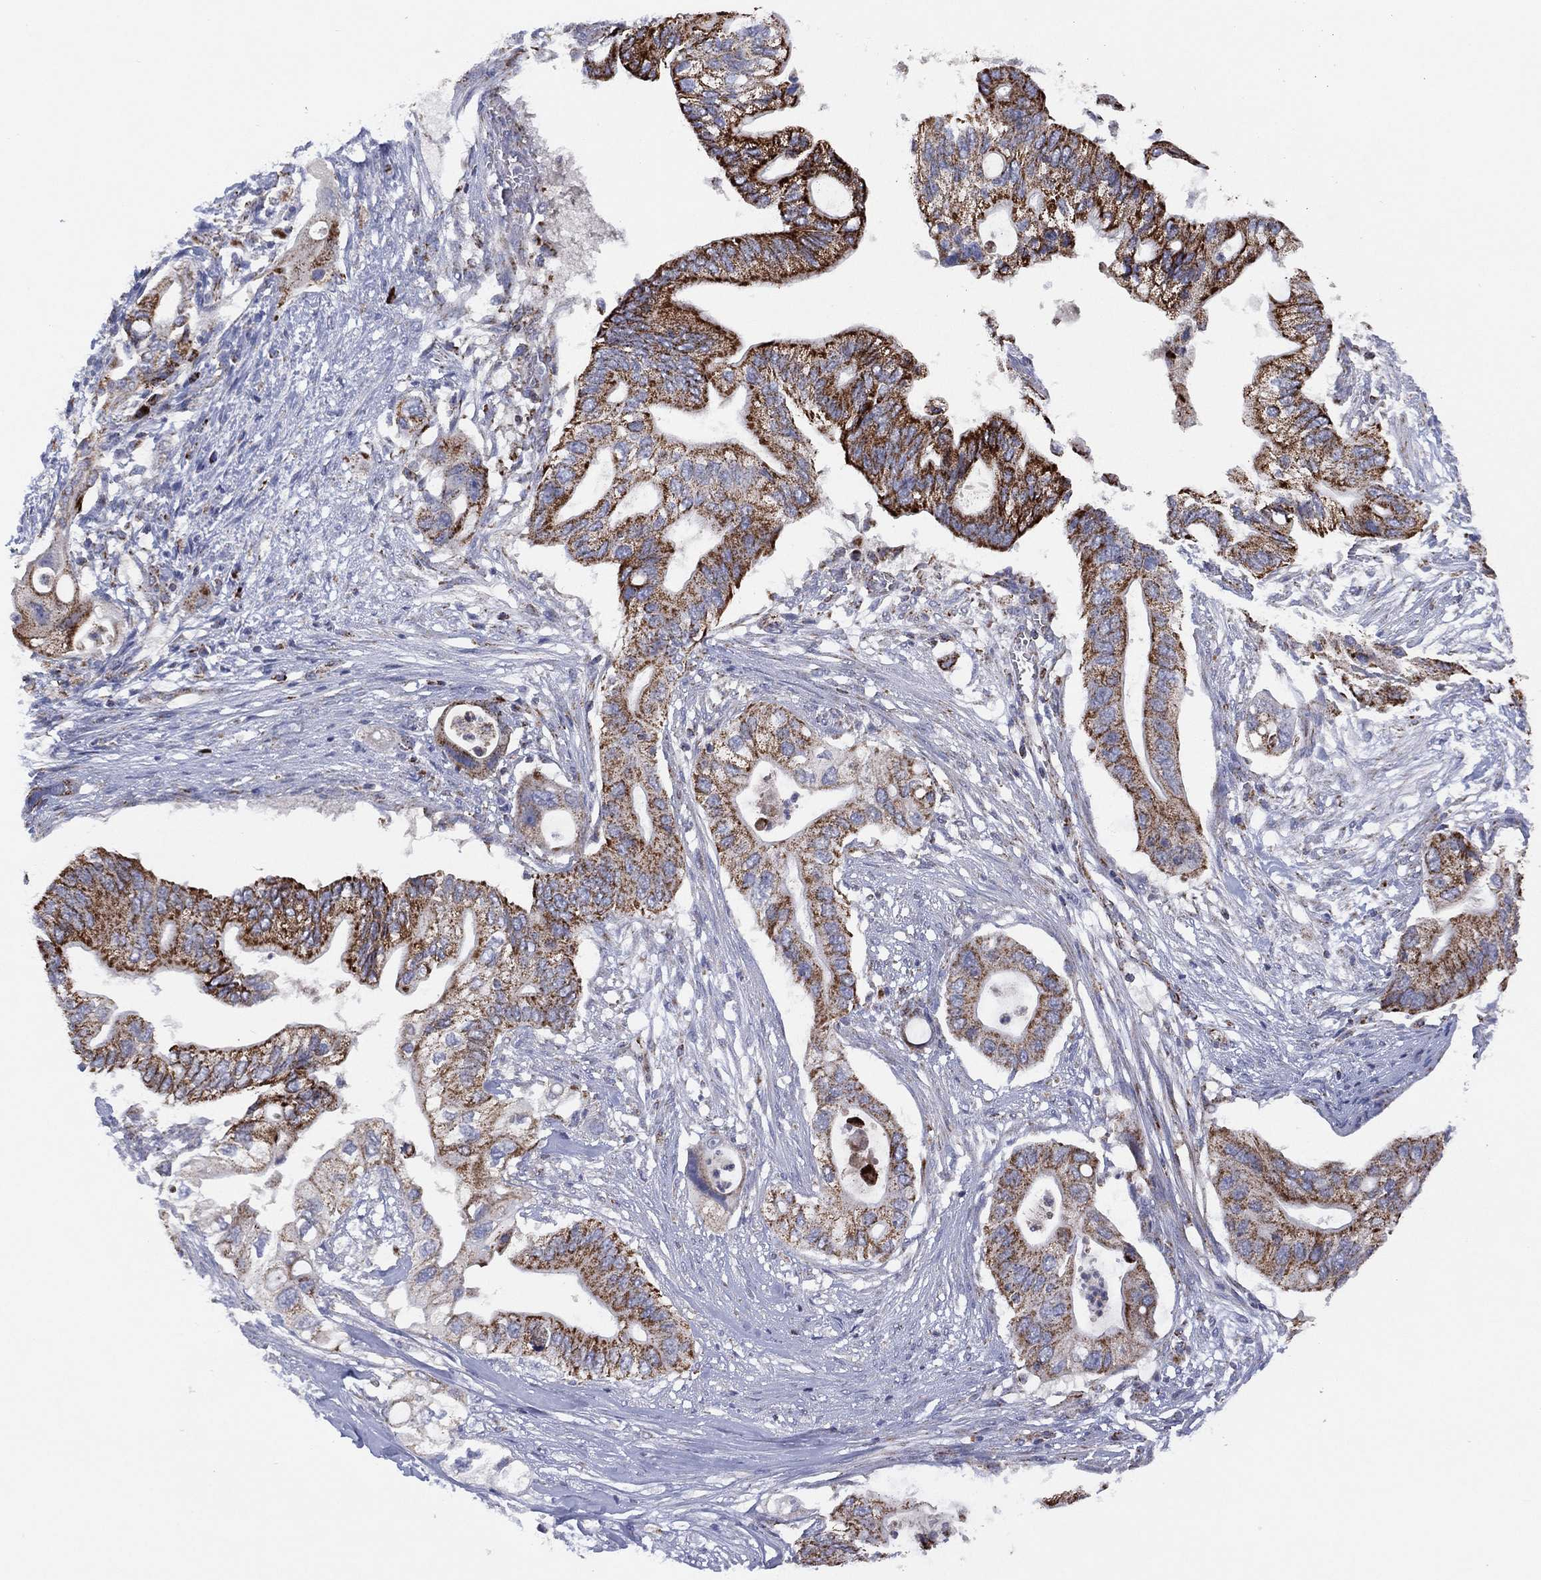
{"staining": {"intensity": "strong", "quantity": "25%-75%", "location": "cytoplasmic/membranous"}, "tissue": "pancreatic cancer", "cell_type": "Tumor cells", "image_type": "cancer", "snomed": [{"axis": "morphology", "description": "Adenocarcinoma, NOS"}, {"axis": "topography", "description": "Pancreas"}], "caption": "Immunohistochemical staining of human adenocarcinoma (pancreatic) shows high levels of strong cytoplasmic/membranous positivity in about 25%-75% of tumor cells.", "gene": "PPP2R5A", "patient": {"sex": "female", "age": 72}}